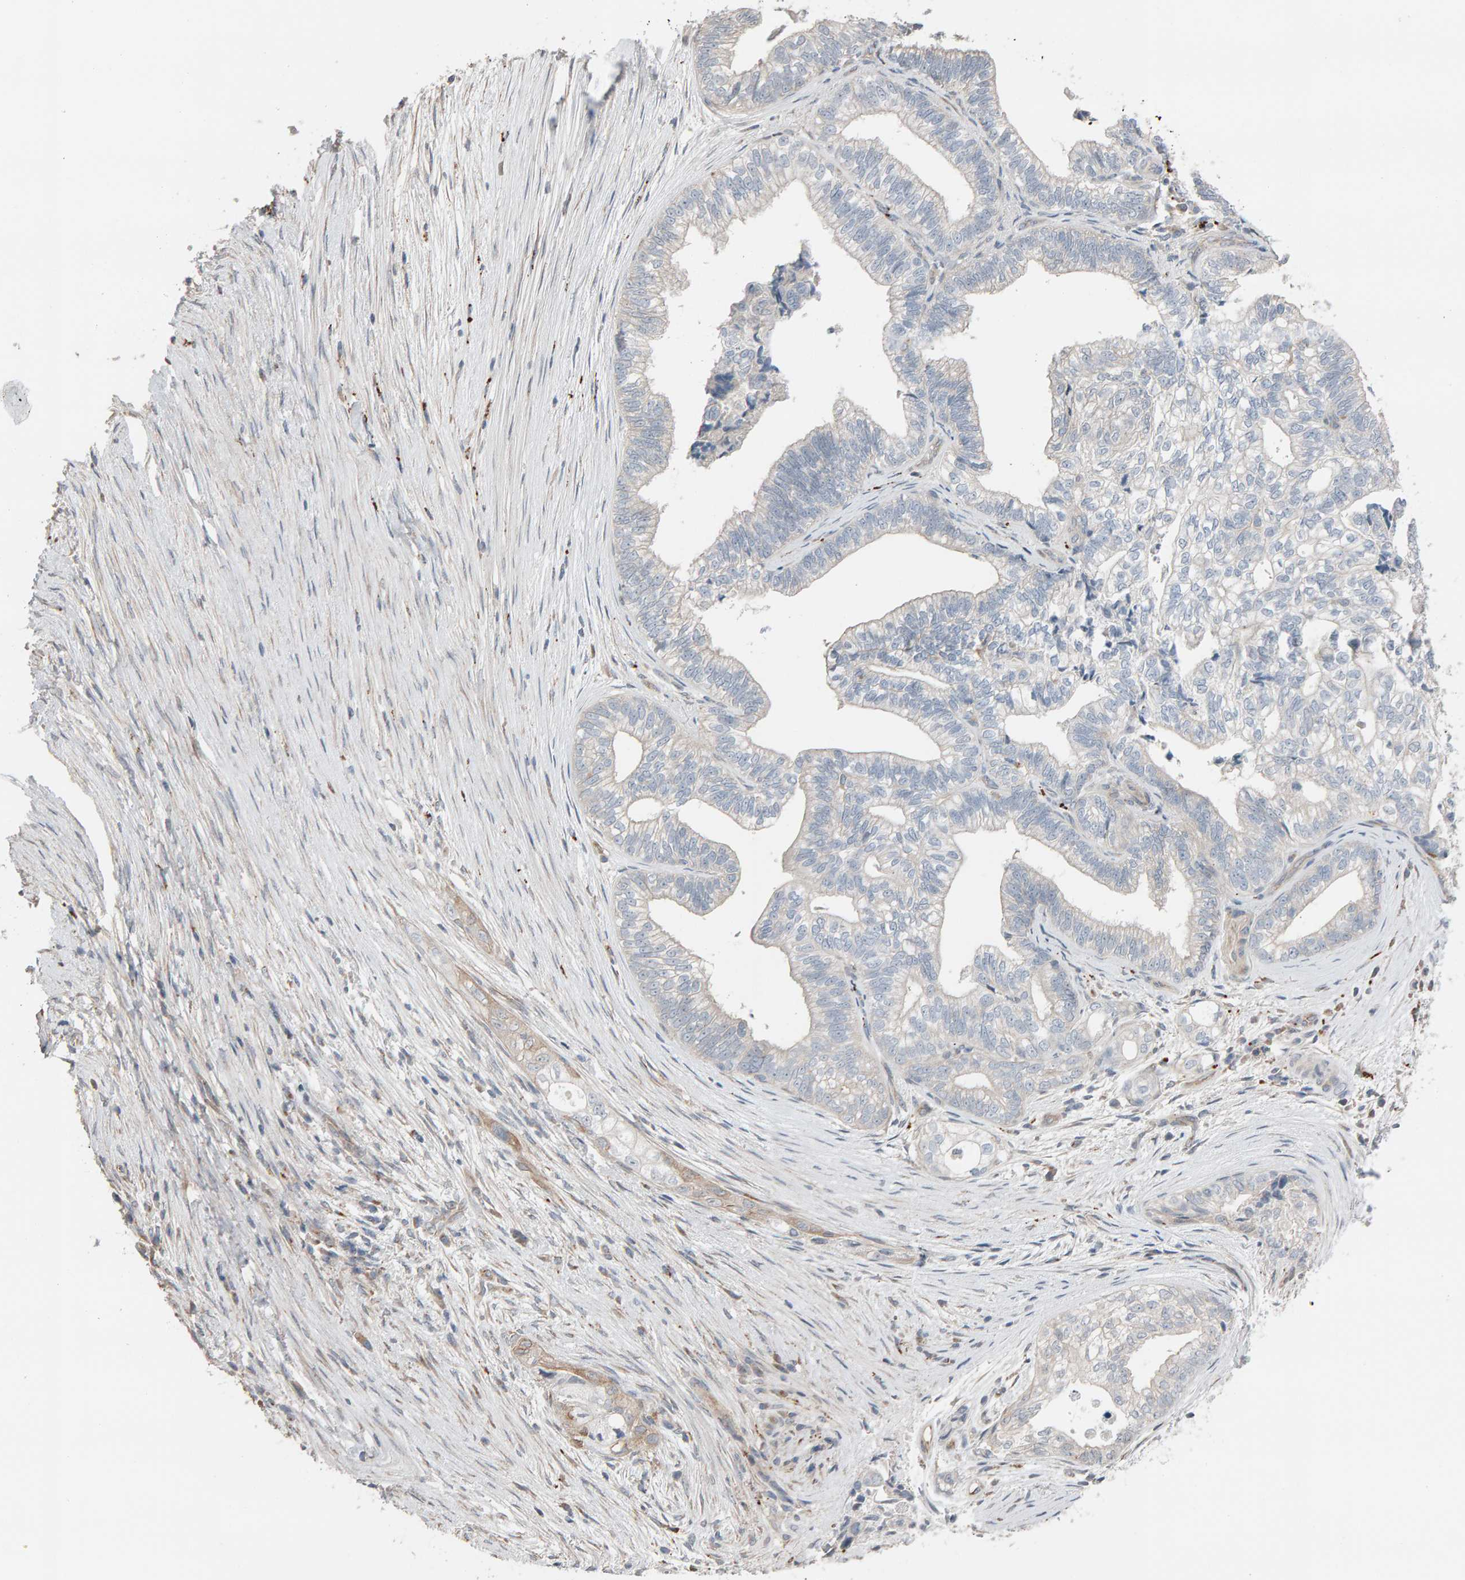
{"staining": {"intensity": "negative", "quantity": "none", "location": "none"}, "tissue": "pancreatic cancer", "cell_type": "Tumor cells", "image_type": "cancer", "snomed": [{"axis": "morphology", "description": "Adenocarcinoma, NOS"}, {"axis": "topography", "description": "Pancreas"}], "caption": "Tumor cells show no significant staining in adenocarcinoma (pancreatic).", "gene": "IPPK", "patient": {"sex": "male", "age": 72}}